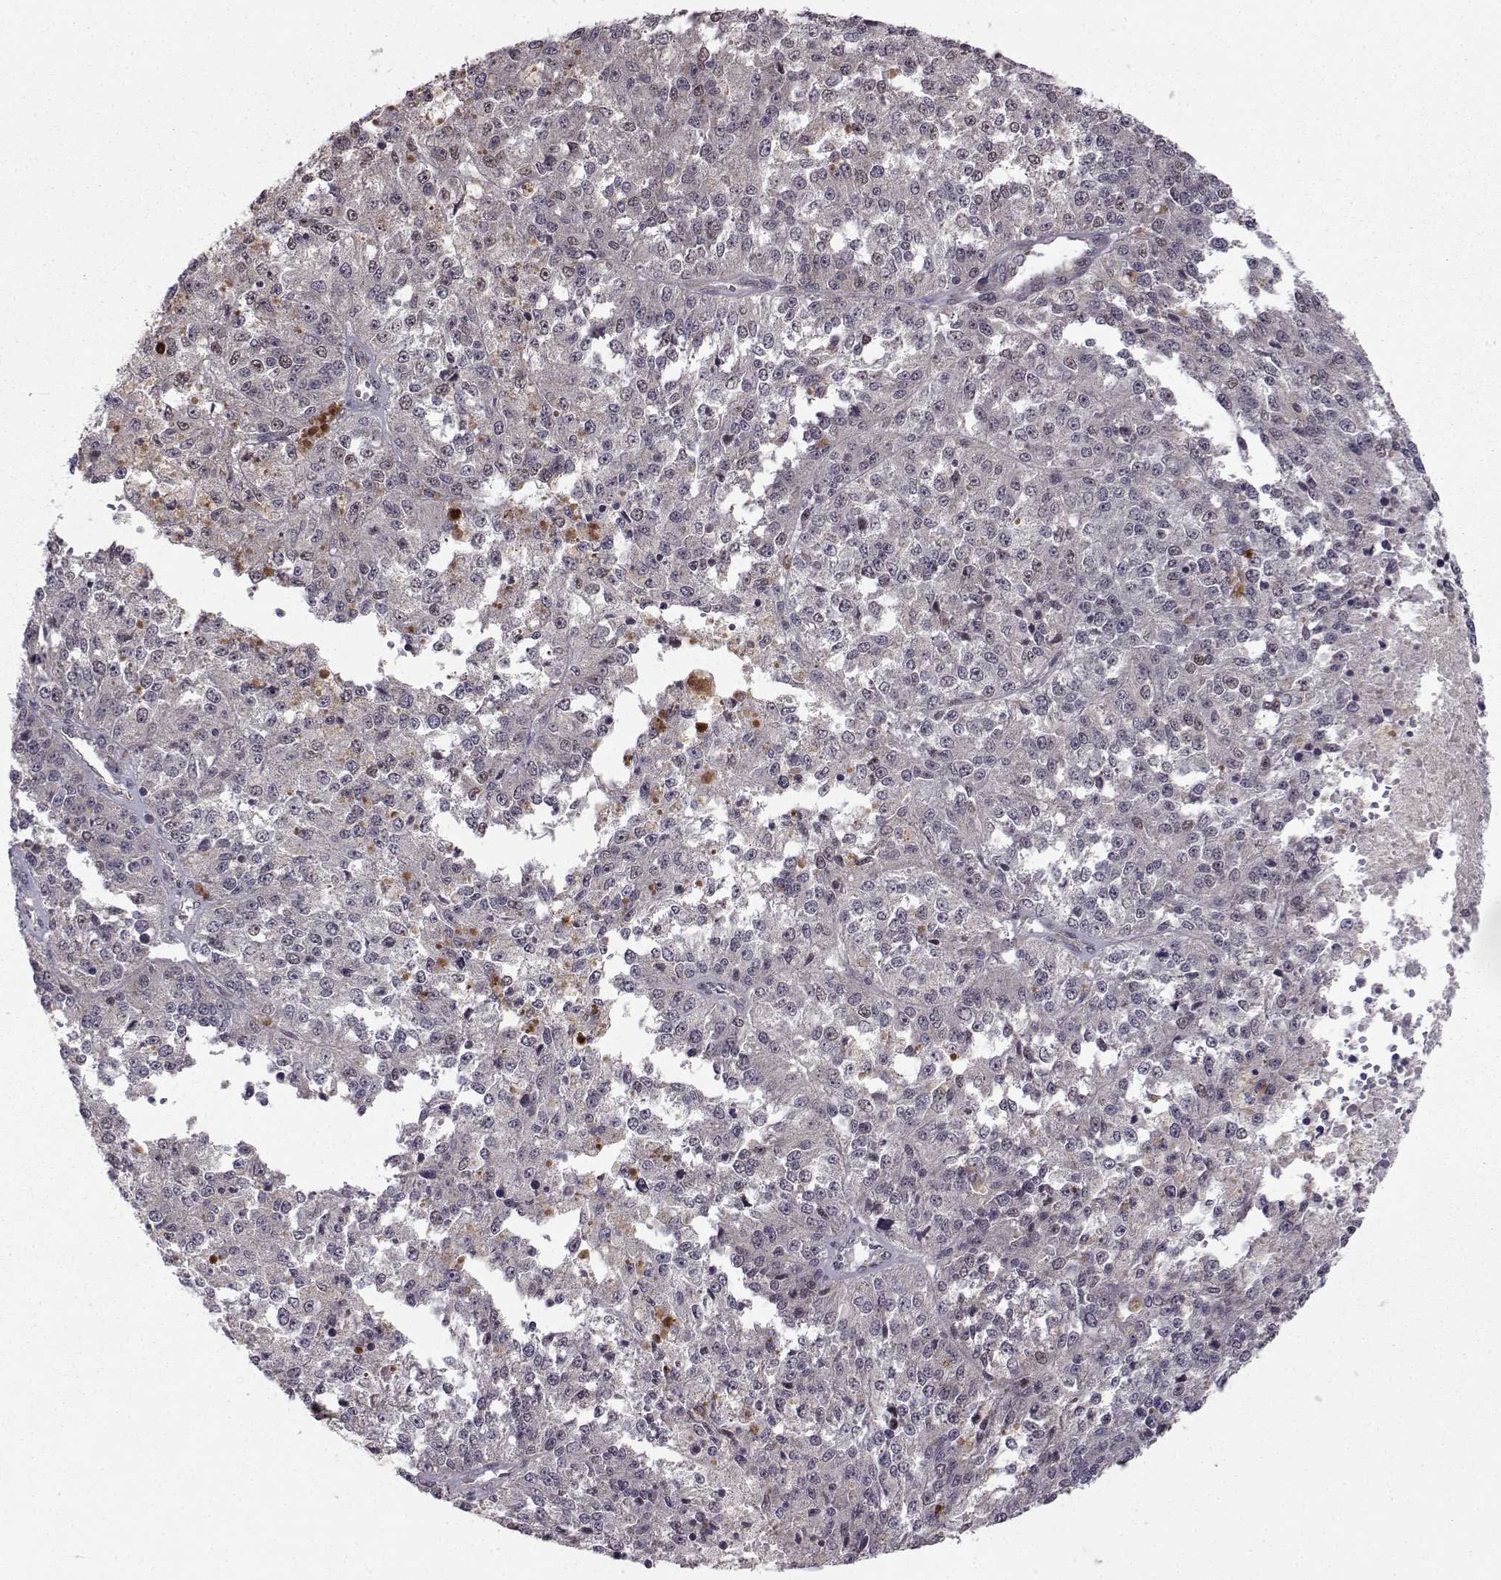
{"staining": {"intensity": "negative", "quantity": "none", "location": "none"}, "tissue": "melanoma", "cell_type": "Tumor cells", "image_type": "cancer", "snomed": [{"axis": "morphology", "description": "Malignant melanoma, Metastatic site"}, {"axis": "topography", "description": "Lymph node"}], "caption": "Immunohistochemical staining of melanoma reveals no significant positivity in tumor cells. (DAB (3,3'-diaminobenzidine) immunohistochemistry (IHC) visualized using brightfield microscopy, high magnification).", "gene": "PKN2", "patient": {"sex": "female", "age": 64}}